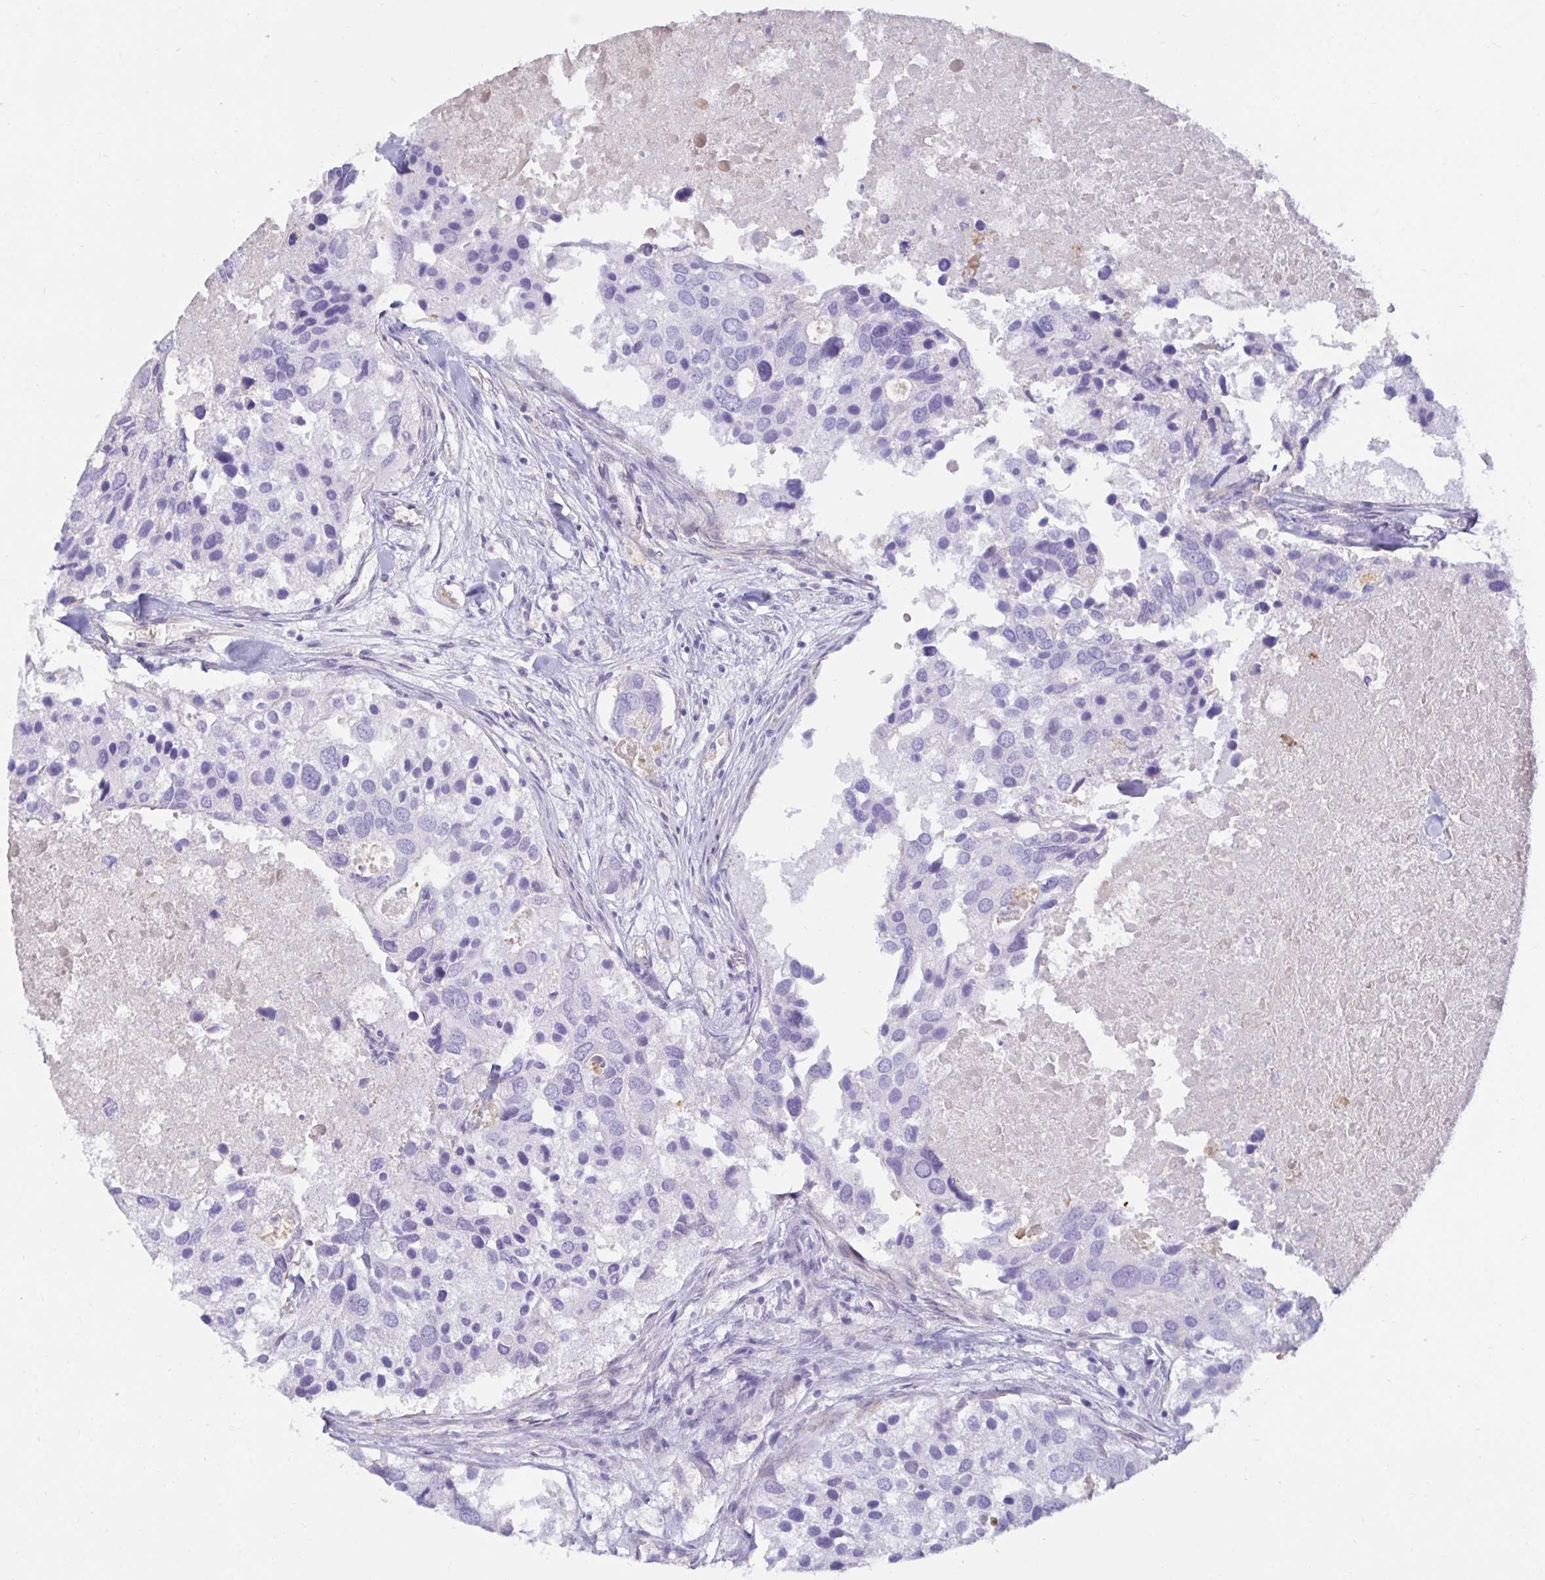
{"staining": {"intensity": "negative", "quantity": "none", "location": "none"}, "tissue": "breast cancer", "cell_type": "Tumor cells", "image_type": "cancer", "snomed": [{"axis": "morphology", "description": "Duct carcinoma"}, {"axis": "topography", "description": "Breast"}], "caption": "Immunohistochemistry histopathology image of human breast invasive ductal carcinoma stained for a protein (brown), which demonstrates no positivity in tumor cells.", "gene": "SPAG4", "patient": {"sex": "female", "age": 83}}